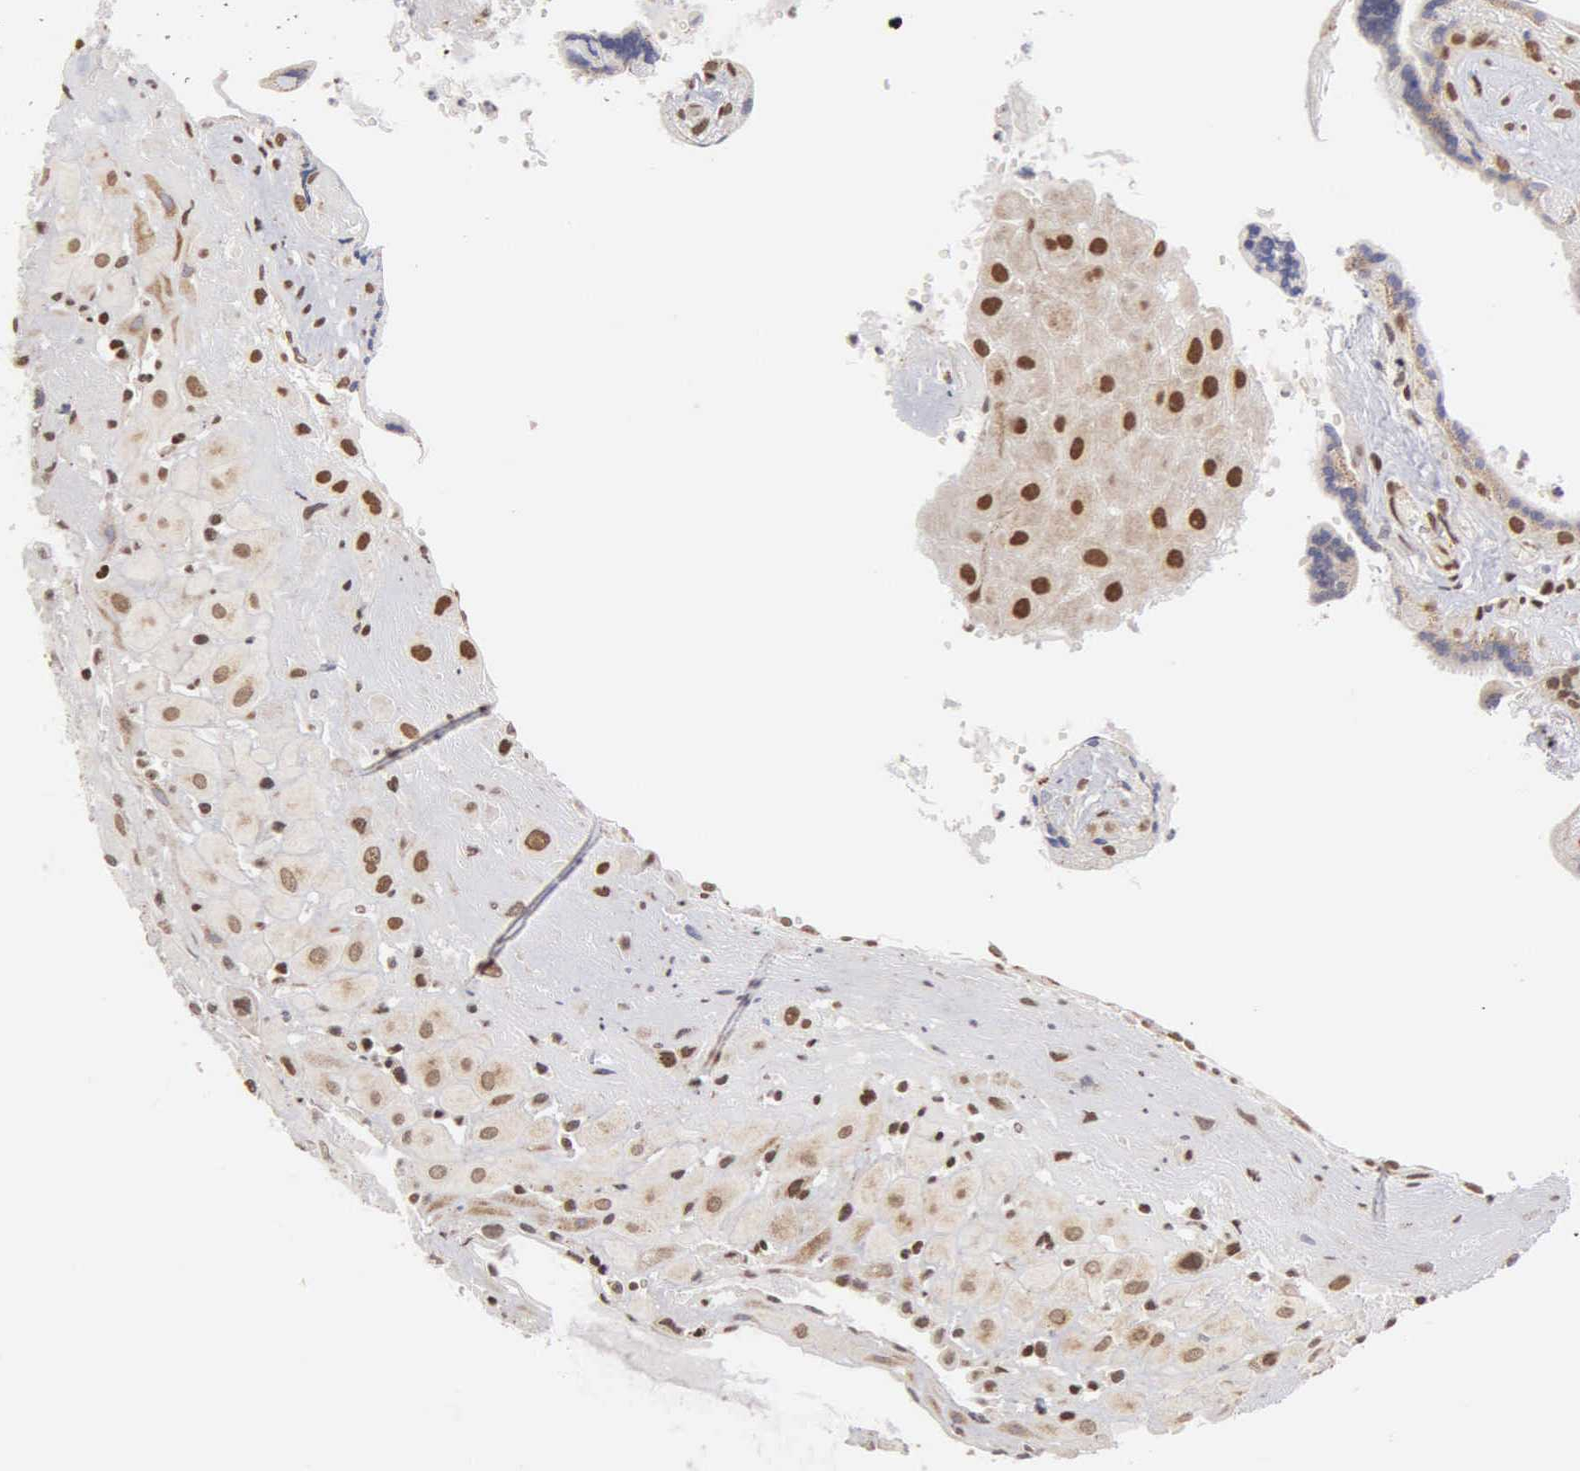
{"staining": {"intensity": "moderate", "quantity": "25%-75%", "location": "nuclear"}, "tissue": "placenta", "cell_type": "Decidual cells", "image_type": "normal", "snomed": [{"axis": "morphology", "description": "Normal tissue, NOS"}, {"axis": "topography", "description": "Placenta"}], "caption": "Immunohistochemical staining of unremarkable placenta displays moderate nuclear protein expression in approximately 25%-75% of decidual cells. The protein is stained brown, and the nuclei are stained in blue (DAB IHC with brightfield microscopy, high magnification).", "gene": "GTF2A1", "patient": {"sex": "female", "age": 24}}